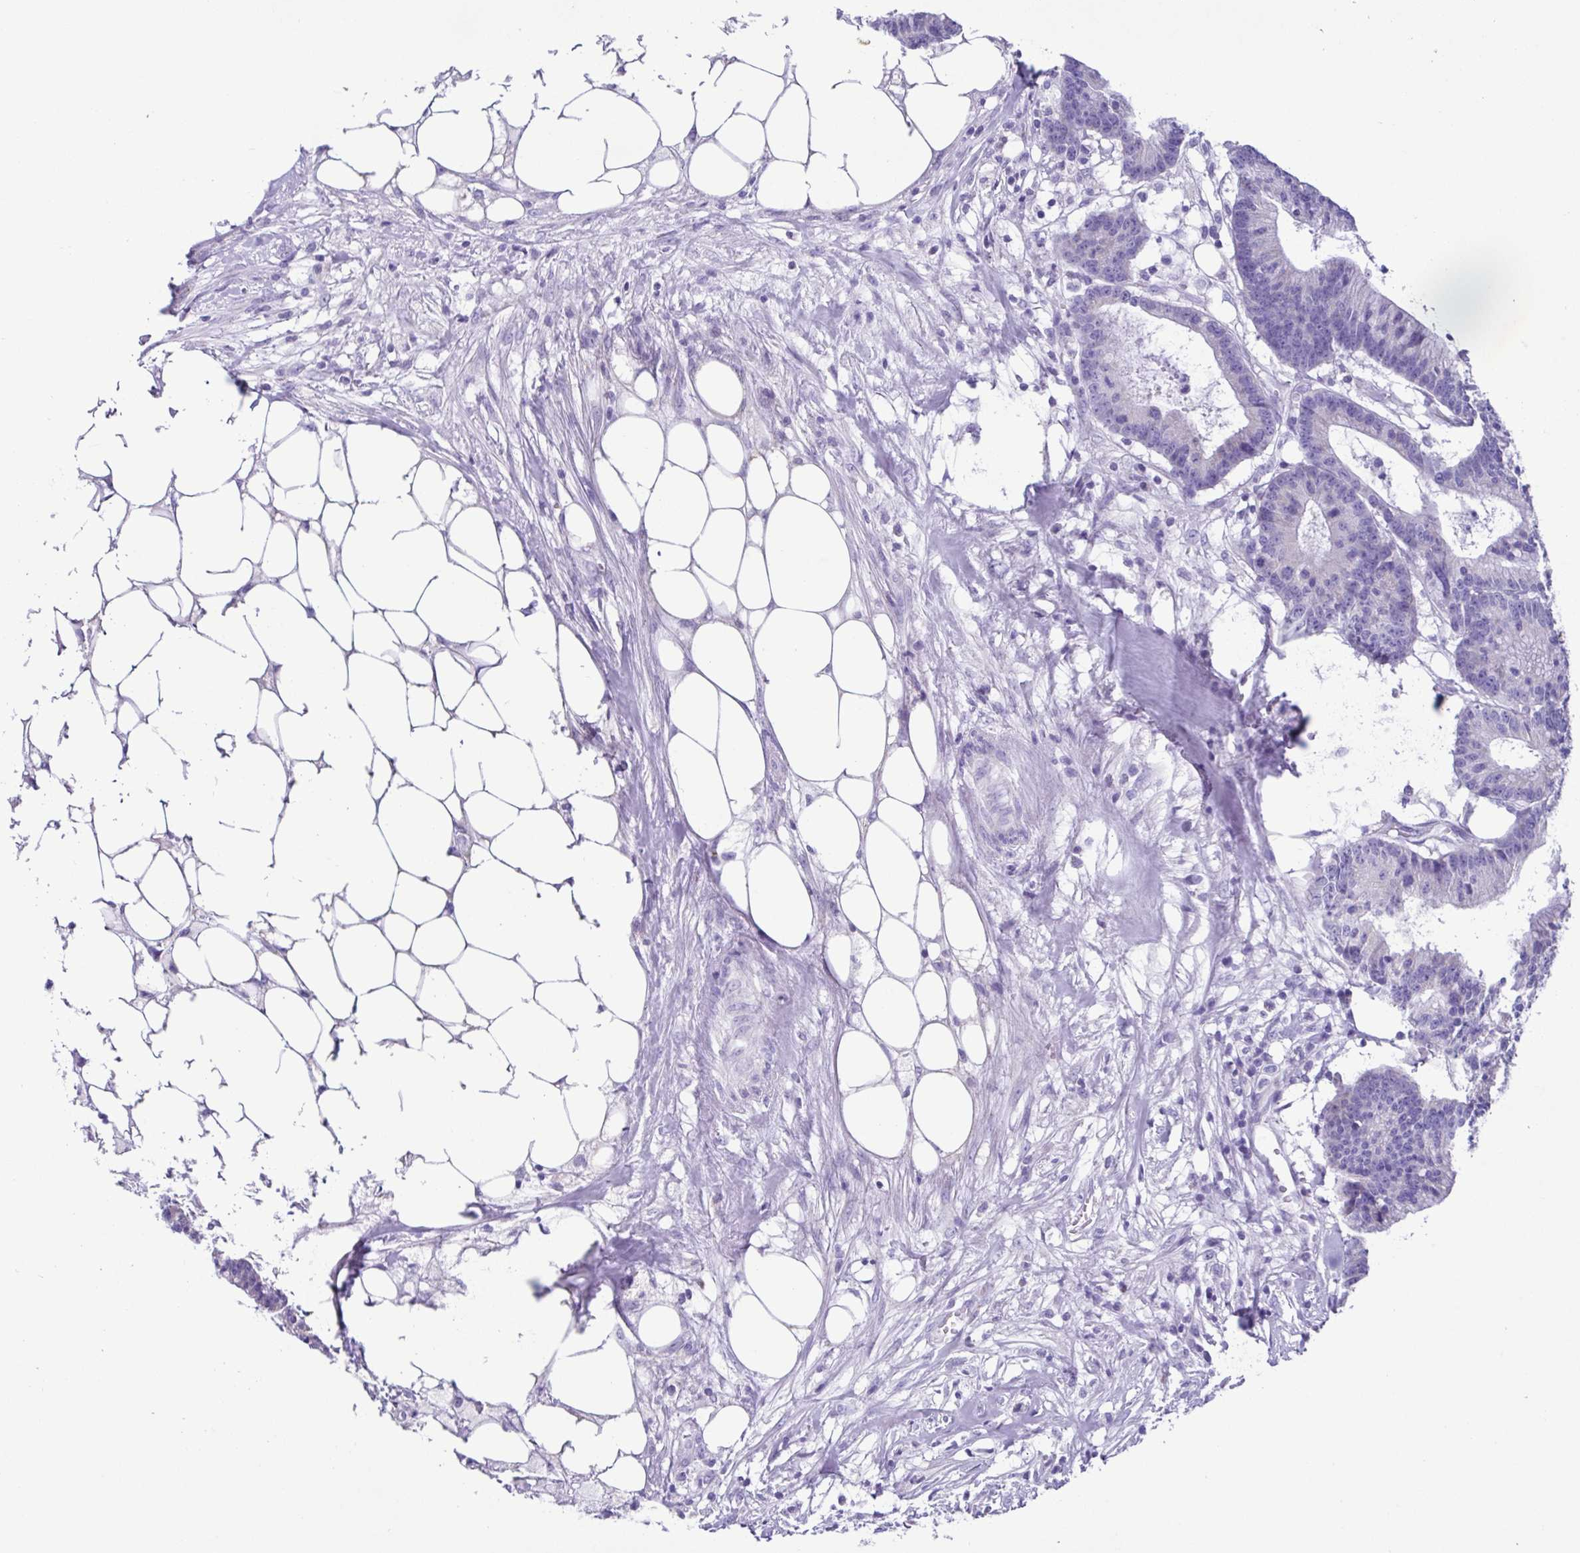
{"staining": {"intensity": "negative", "quantity": "none", "location": "none"}, "tissue": "colorectal cancer", "cell_type": "Tumor cells", "image_type": "cancer", "snomed": [{"axis": "morphology", "description": "Adenocarcinoma, NOS"}, {"axis": "topography", "description": "Colon"}], "caption": "There is no significant positivity in tumor cells of colorectal cancer (adenocarcinoma).", "gene": "ACTRT3", "patient": {"sex": "female", "age": 78}}